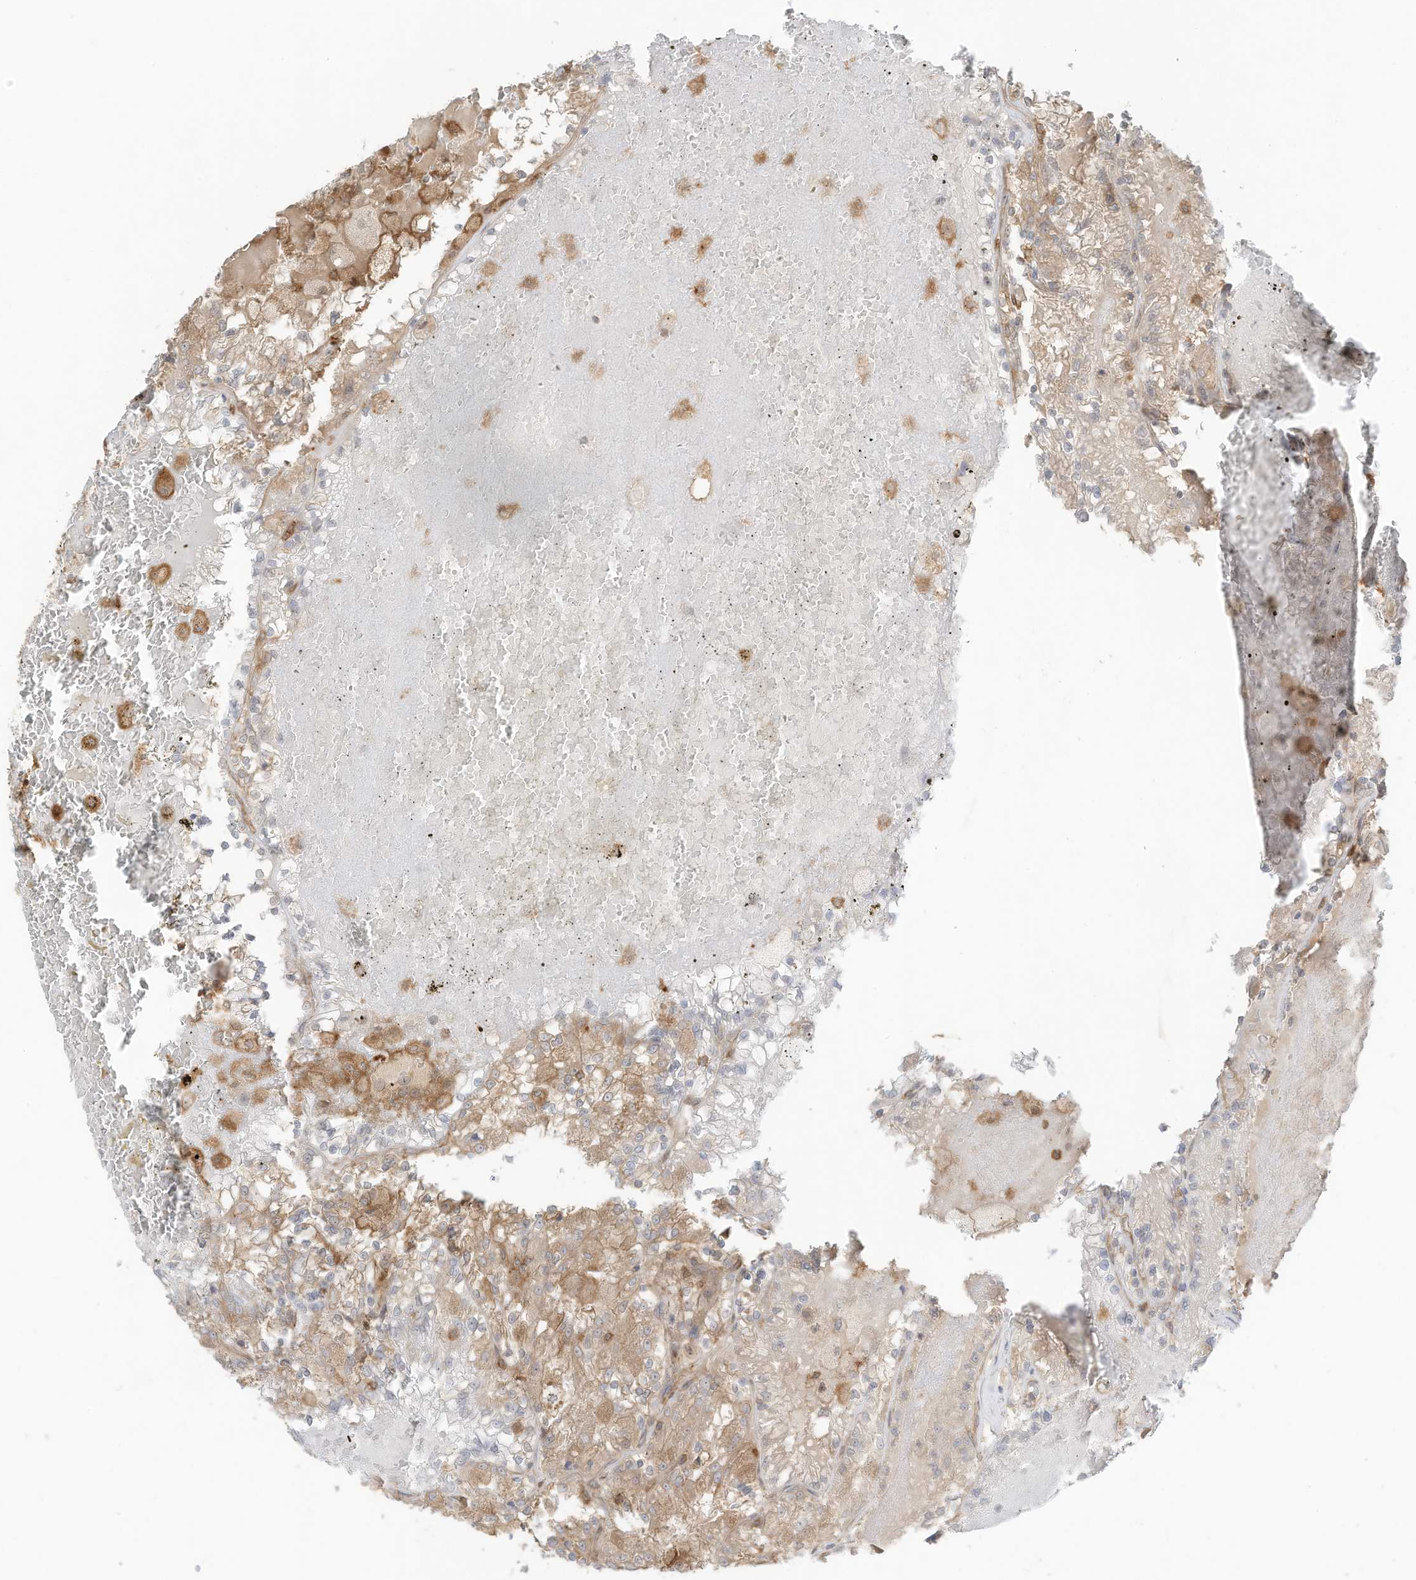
{"staining": {"intensity": "moderate", "quantity": ">75%", "location": "cytoplasmic/membranous"}, "tissue": "renal cancer", "cell_type": "Tumor cells", "image_type": "cancer", "snomed": [{"axis": "morphology", "description": "Adenocarcinoma, NOS"}, {"axis": "topography", "description": "Kidney"}], "caption": "Protein staining reveals moderate cytoplasmic/membranous positivity in about >75% of tumor cells in renal cancer.", "gene": "SLC25A12", "patient": {"sex": "female", "age": 56}}